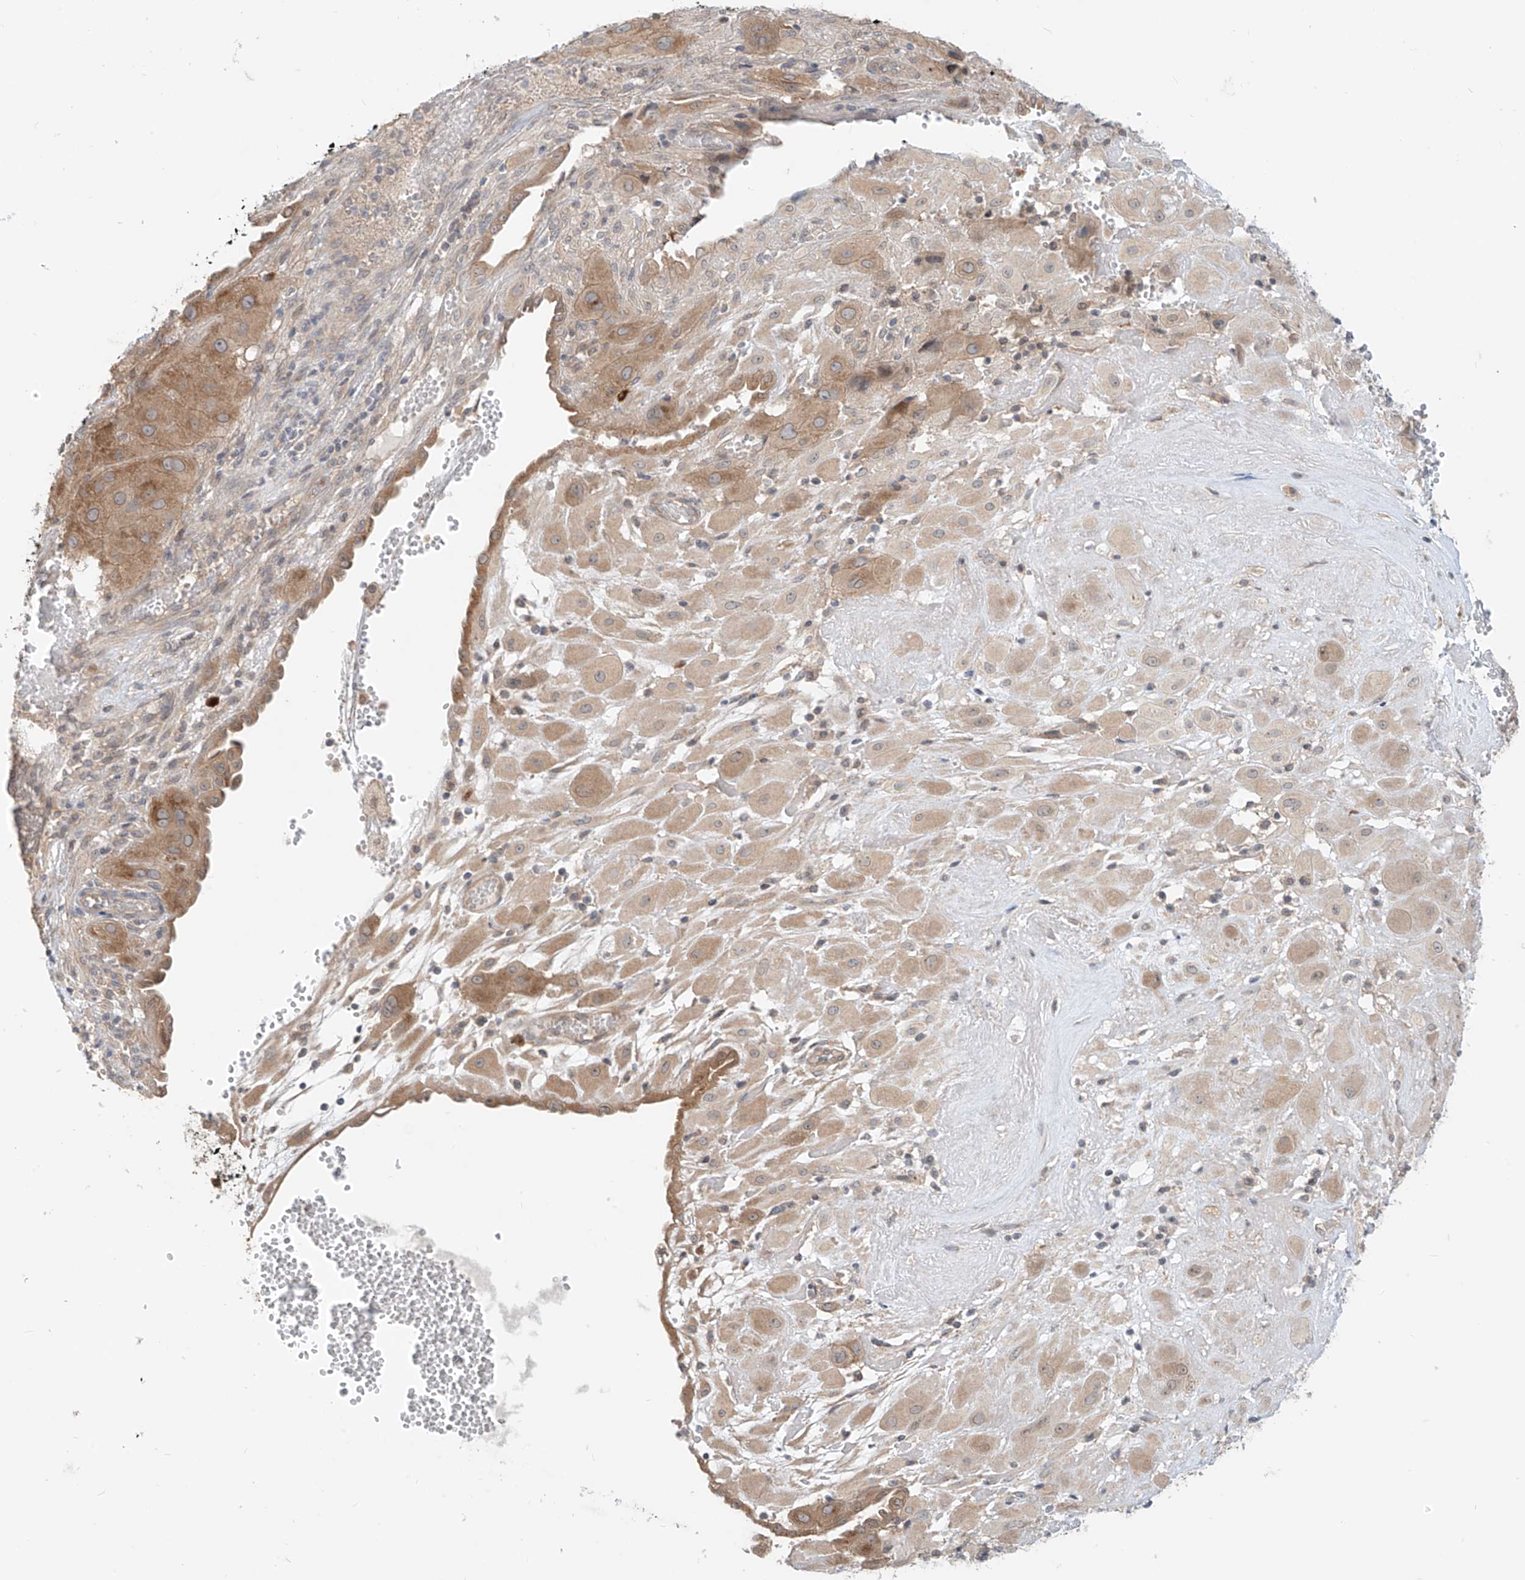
{"staining": {"intensity": "moderate", "quantity": "25%-75%", "location": "cytoplasmic/membranous"}, "tissue": "cervical cancer", "cell_type": "Tumor cells", "image_type": "cancer", "snomed": [{"axis": "morphology", "description": "Squamous cell carcinoma, NOS"}, {"axis": "topography", "description": "Cervix"}], "caption": "This is a histology image of immunohistochemistry staining of squamous cell carcinoma (cervical), which shows moderate positivity in the cytoplasmic/membranous of tumor cells.", "gene": "MTUS2", "patient": {"sex": "female", "age": 34}}